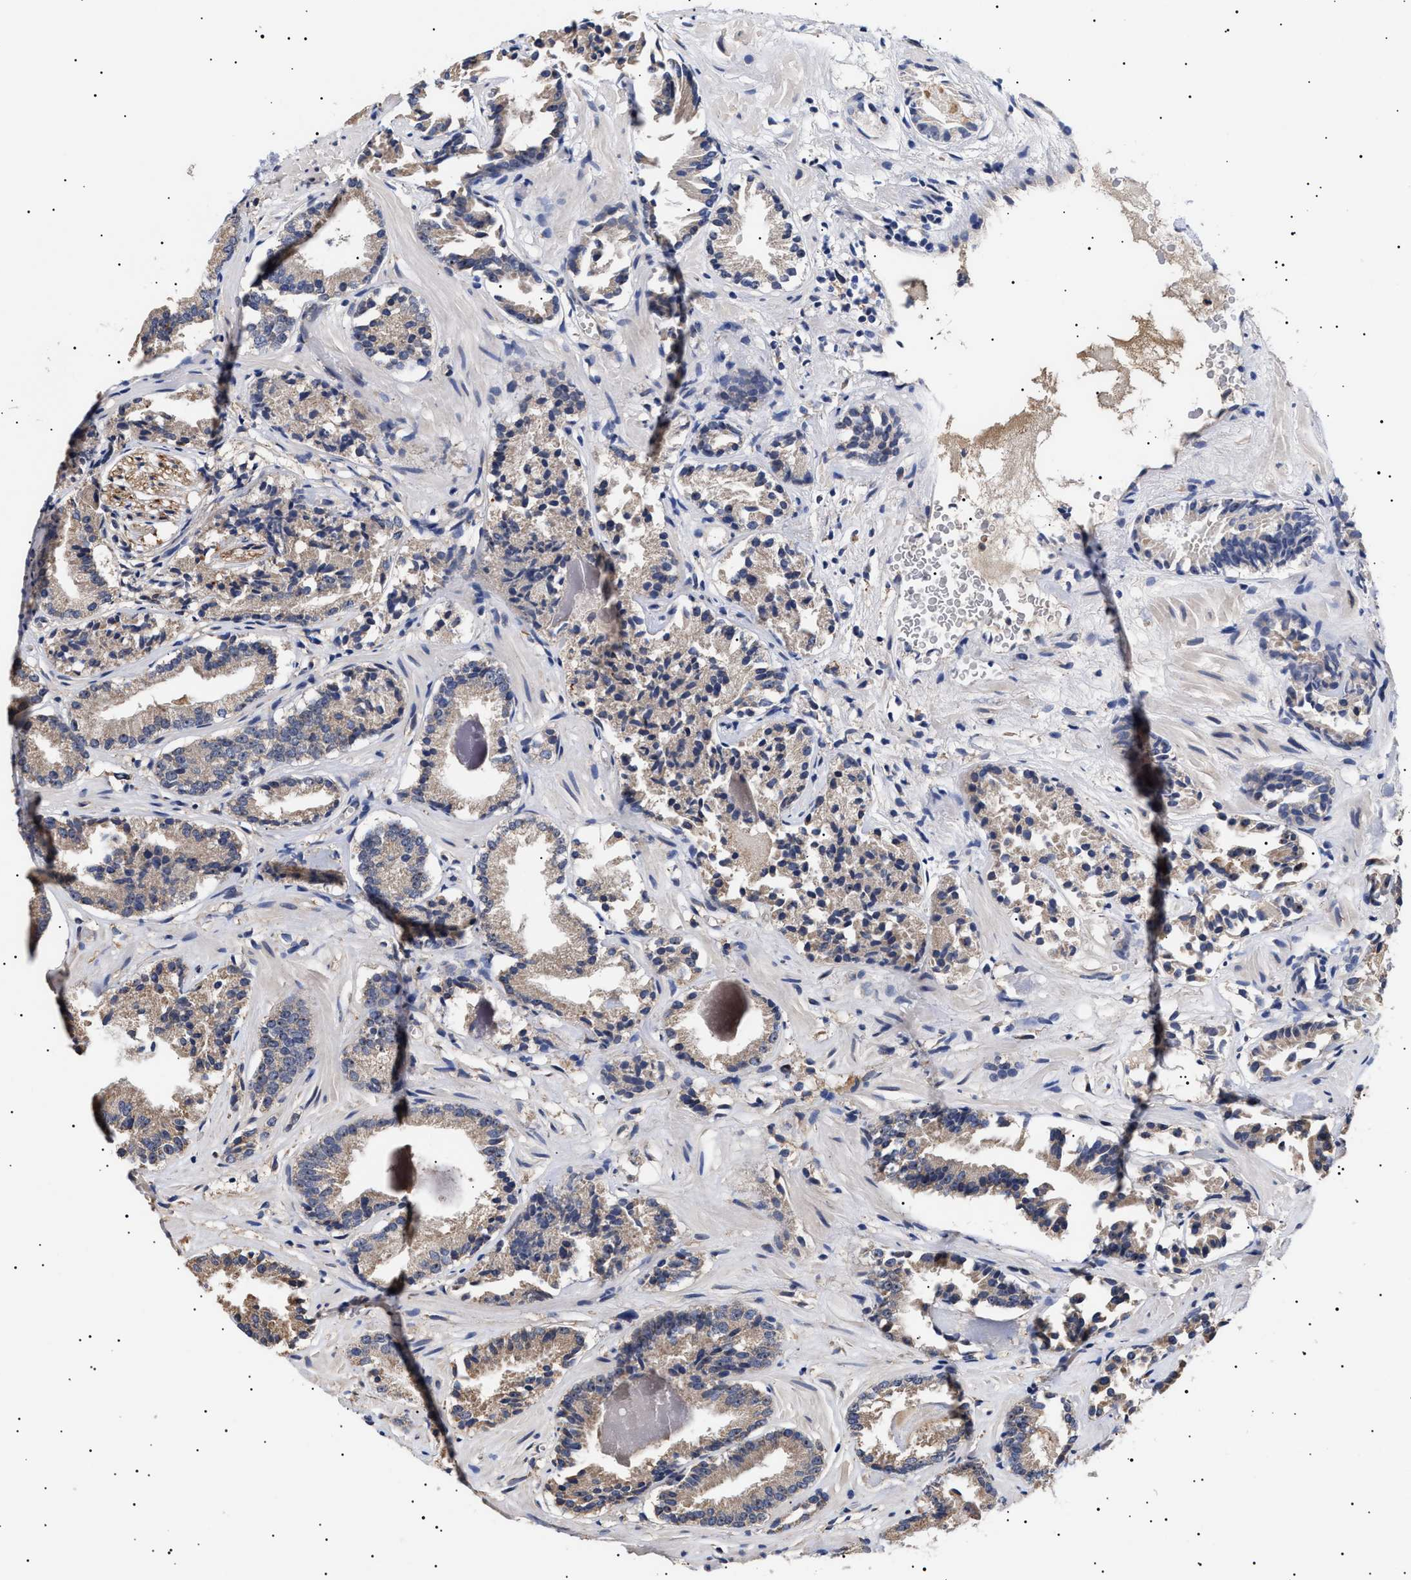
{"staining": {"intensity": "moderate", "quantity": "<25%", "location": "cytoplasmic/membranous"}, "tissue": "prostate cancer", "cell_type": "Tumor cells", "image_type": "cancer", "snomed": [{"axis": "morphology", "description": "Adenocarcinoma, Low grade"}, {"axis": "topography", "description": "Prostate"}], "caption": "Immunohistochemical staining of prostate low-grade adenocarcinoma demonstrates low levels of moderate cytoplasmic/membranous positivity in about <25% of tumor cells.", "gene": "KRBA1", "patient": {"sex": "male", "age": 51}}